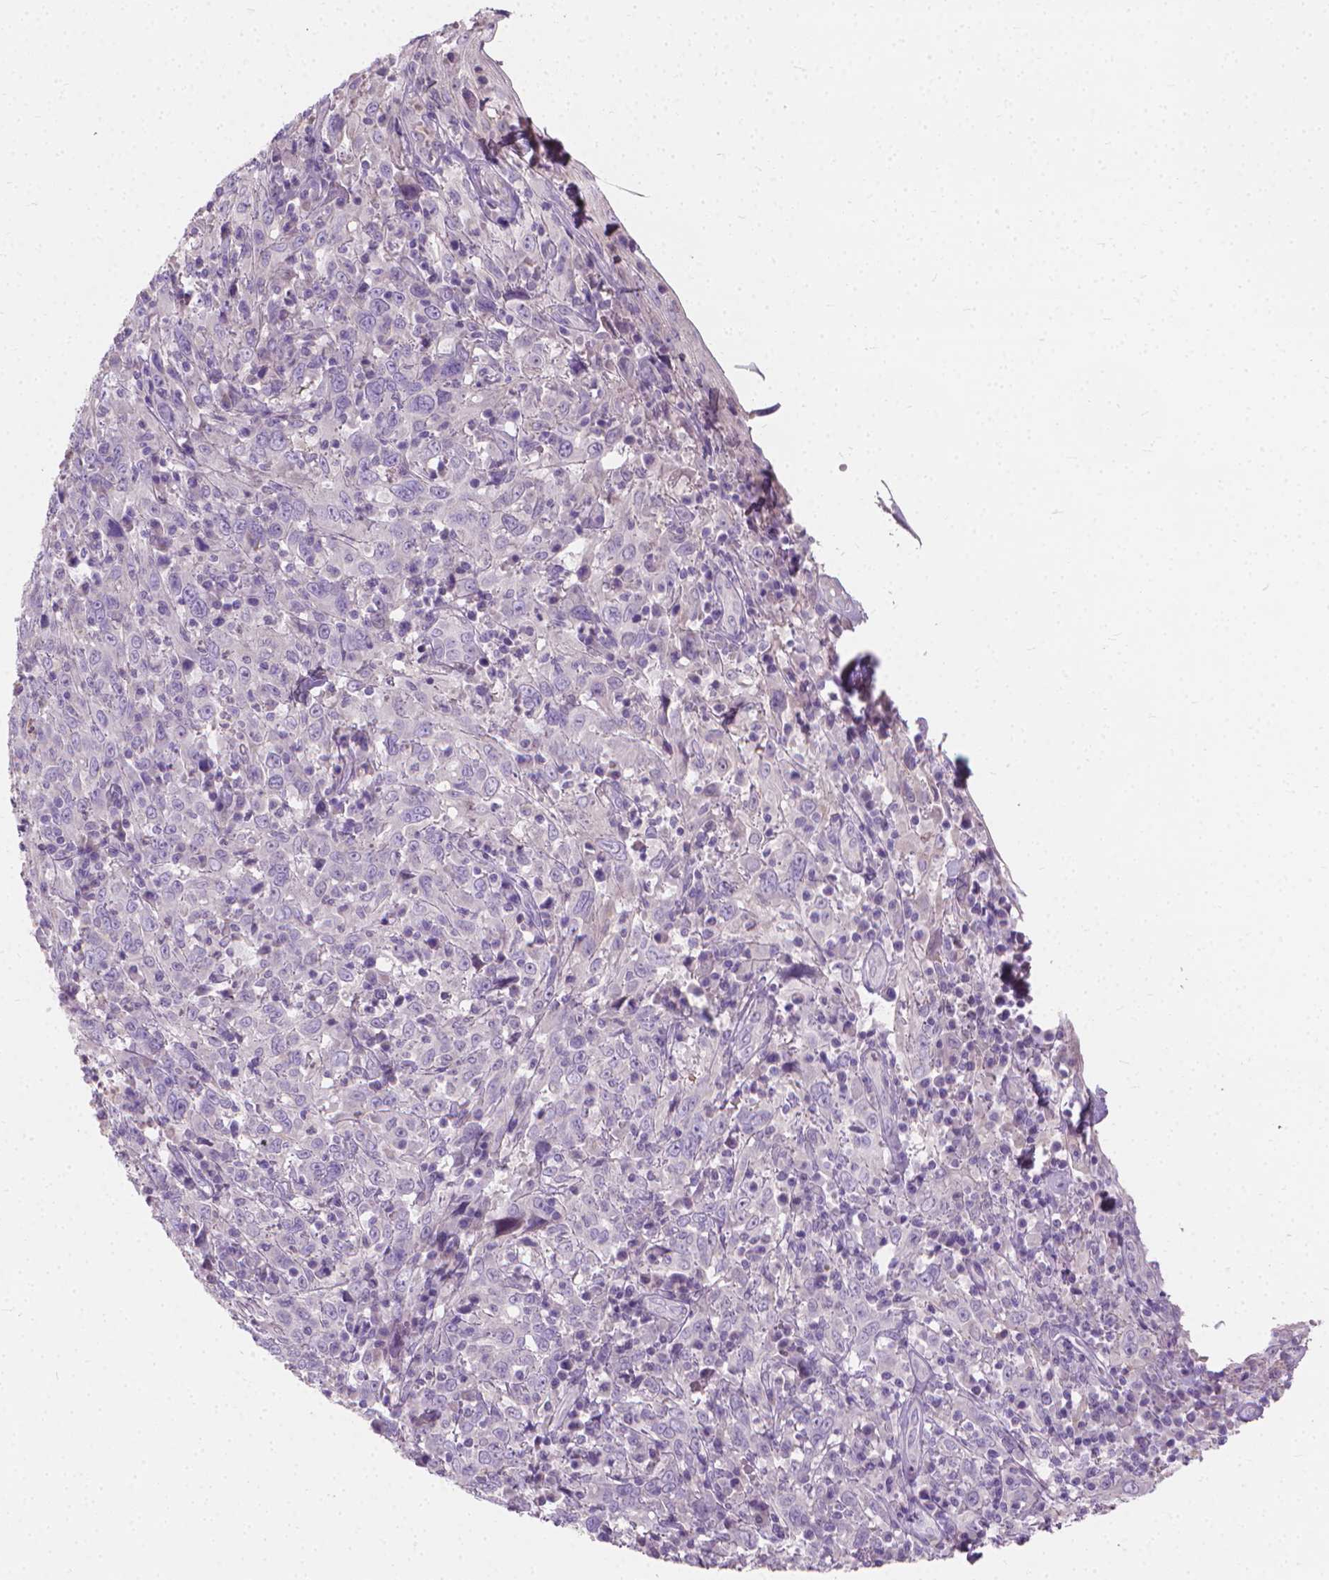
{"staining": {"intensity": "negative", "quantity": "none", "location": "none"}, "tissue": "cervical cancer", "cell_type": "Tumor cells", "image_type": "cancer", "snomed": [{"axis": "morphology", "description": "Squamous cell carcinoma, NOS"}, {"axis": "topography", "description": "Cervix"}], "caption": "Cervical squamous cell carcinoma was stained to show a protein in brown. There is no significant positivity in tumor cells.", "gene": "CABCOCO1", "patient": {"sex": "female", "age": 46}}